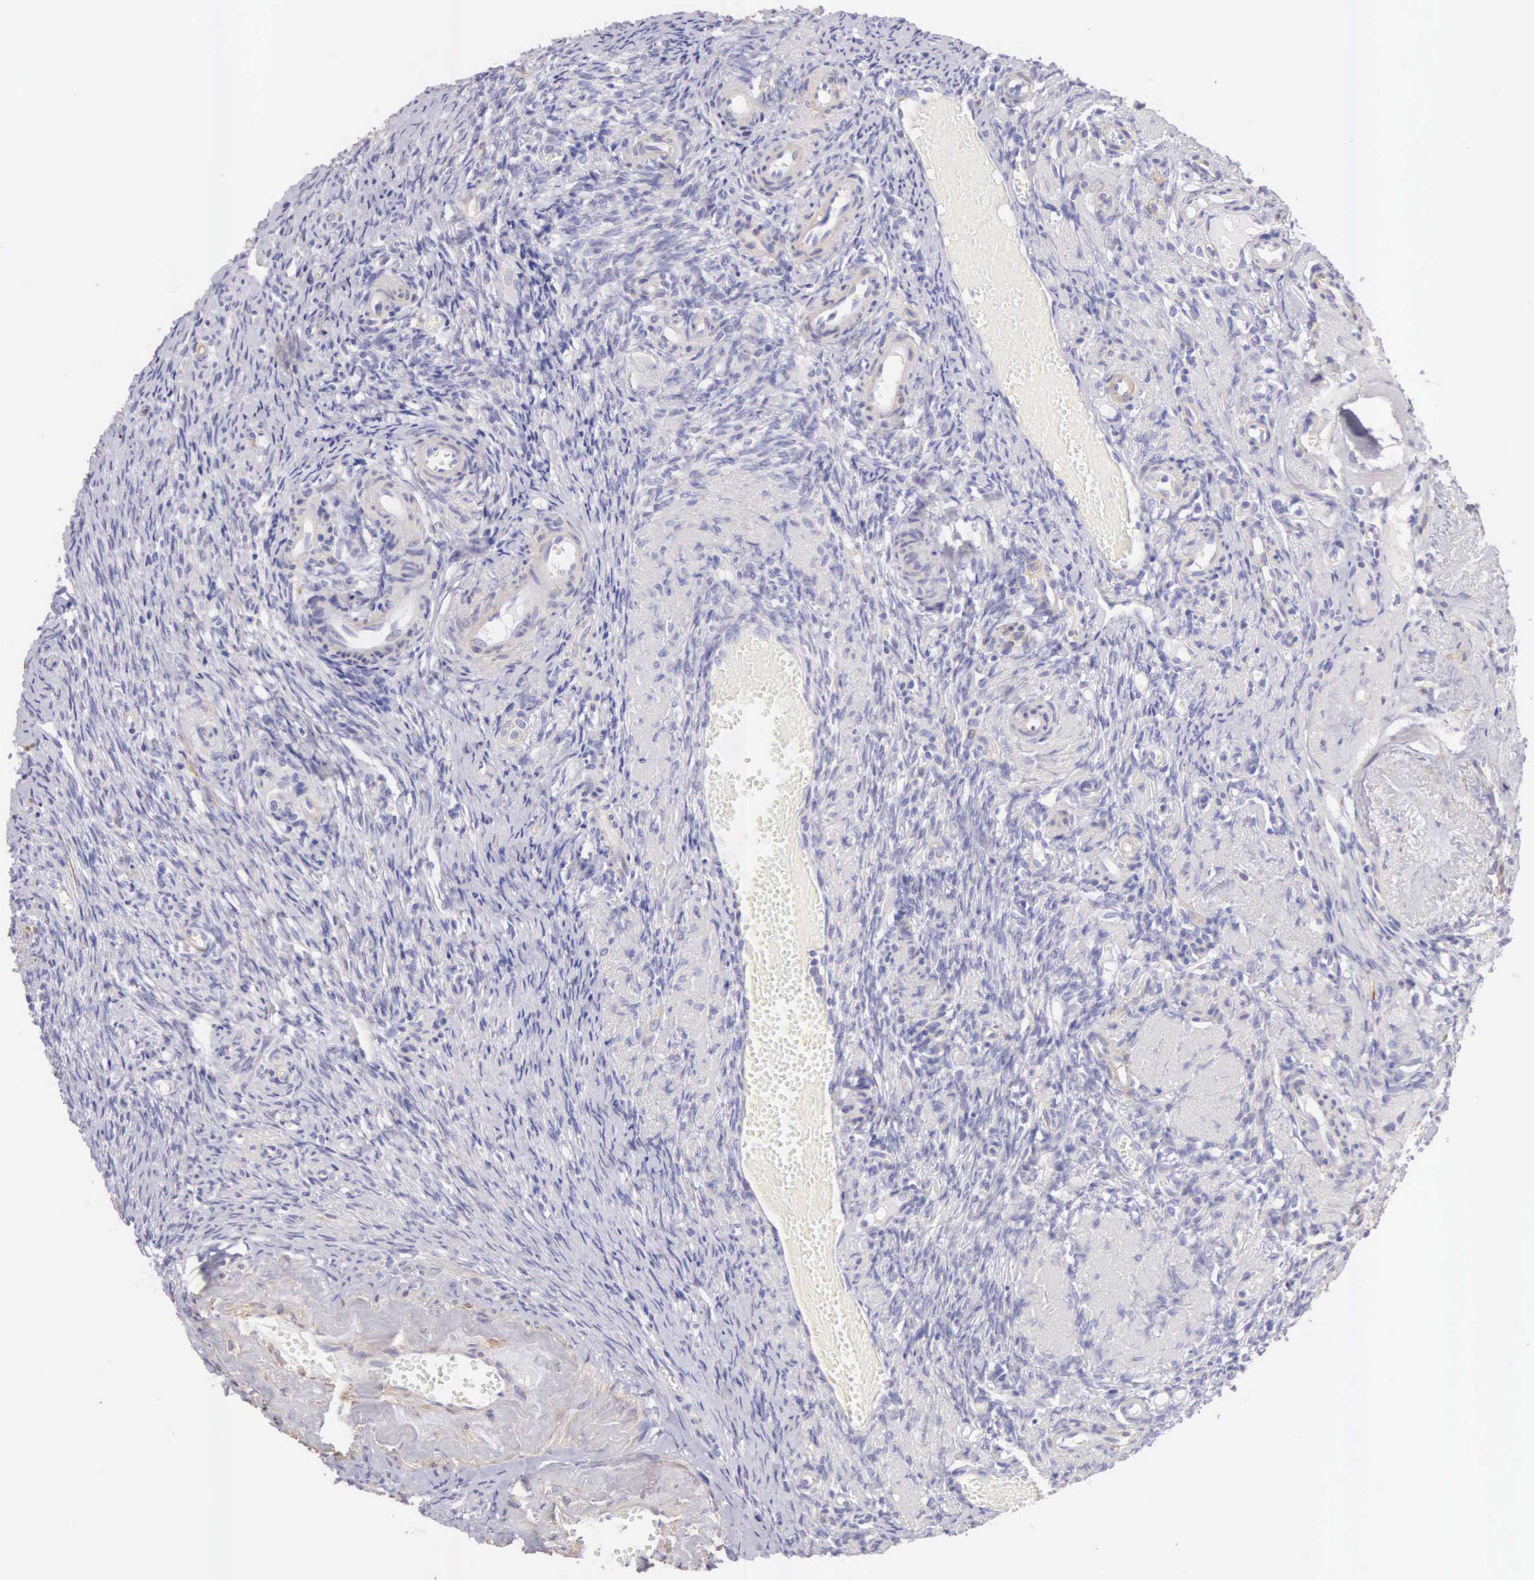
{"staining": {"intensity": "negative", "quantity": "none", "location": "none"}, "tissue": "ovary", "cell_type": "Follicle cells", "image_type": "normal", "snomed": [{"axis": "morphology", "description": "Normal tissue, NOS"}, {"axis": "topography", "description": "Ovary"}], "caption": "An image of ovary stained for a protein displays no brown staining in follicle cells.", "gene": "ARFGAP3", "patient": {"sex": "female", "age": 63}}